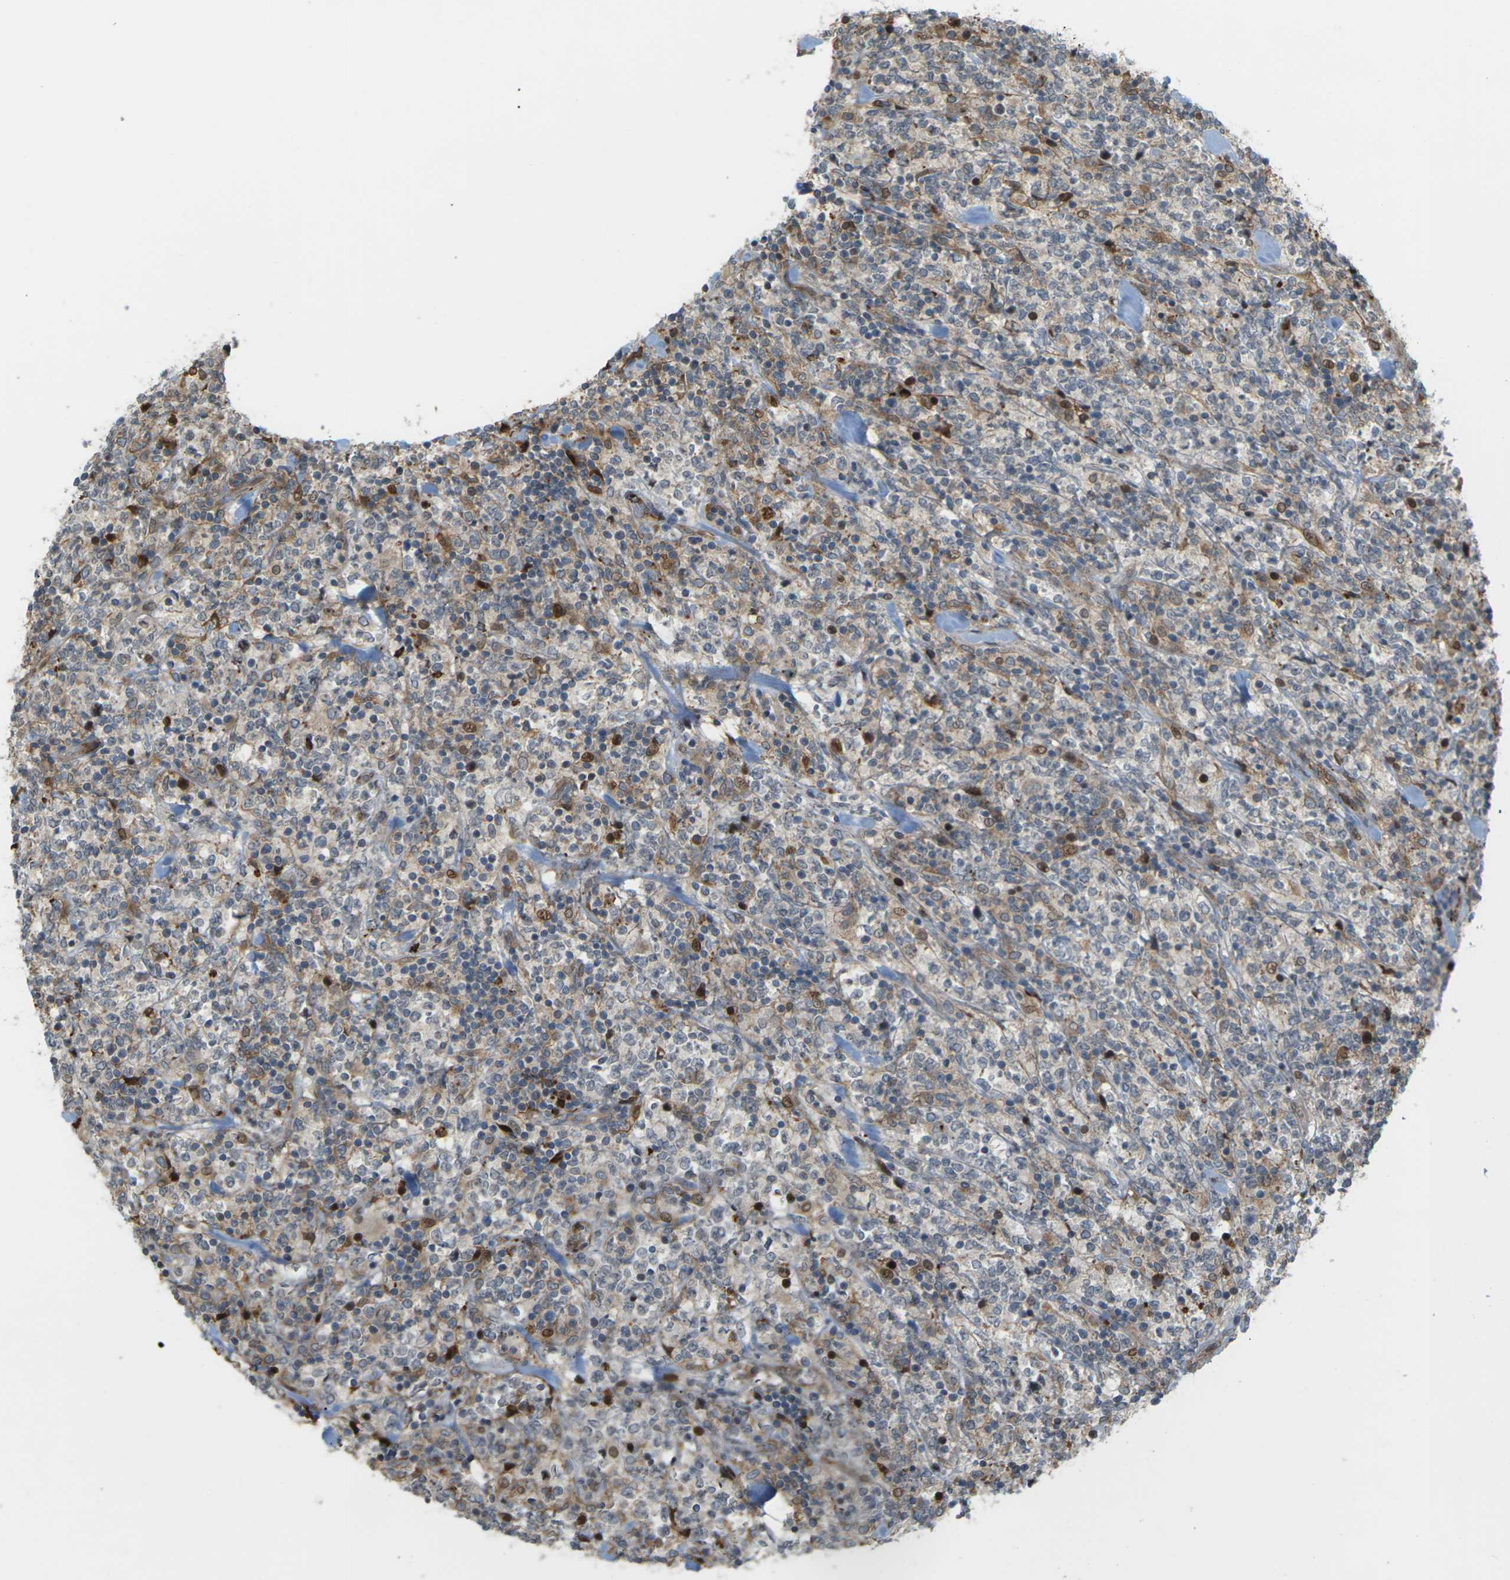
{"staining": {"intensity": "moderate", "quantity": "<25%", "location": "cytoplasmic/membranous"}, "tissue": "lymphoma", "cell_type": "Tumor cells", "image_type": "cancer", "snomed": [{"axis": "morphology", "description": "Malignant lymphoma, non-Hodgkin's type, High grade"}, {"axis": "topography", "description": "Soft tissue"}], "caption": "The histopathology image displays staining of malignant lymphoma, non-Hodgkin's type (high-grade), revealing moderate cytoplasmic/membranous protein expression (brown color) within tumor cells.", "gene": "ROBO1", "patient": {"sex": "male", "age": 18}}